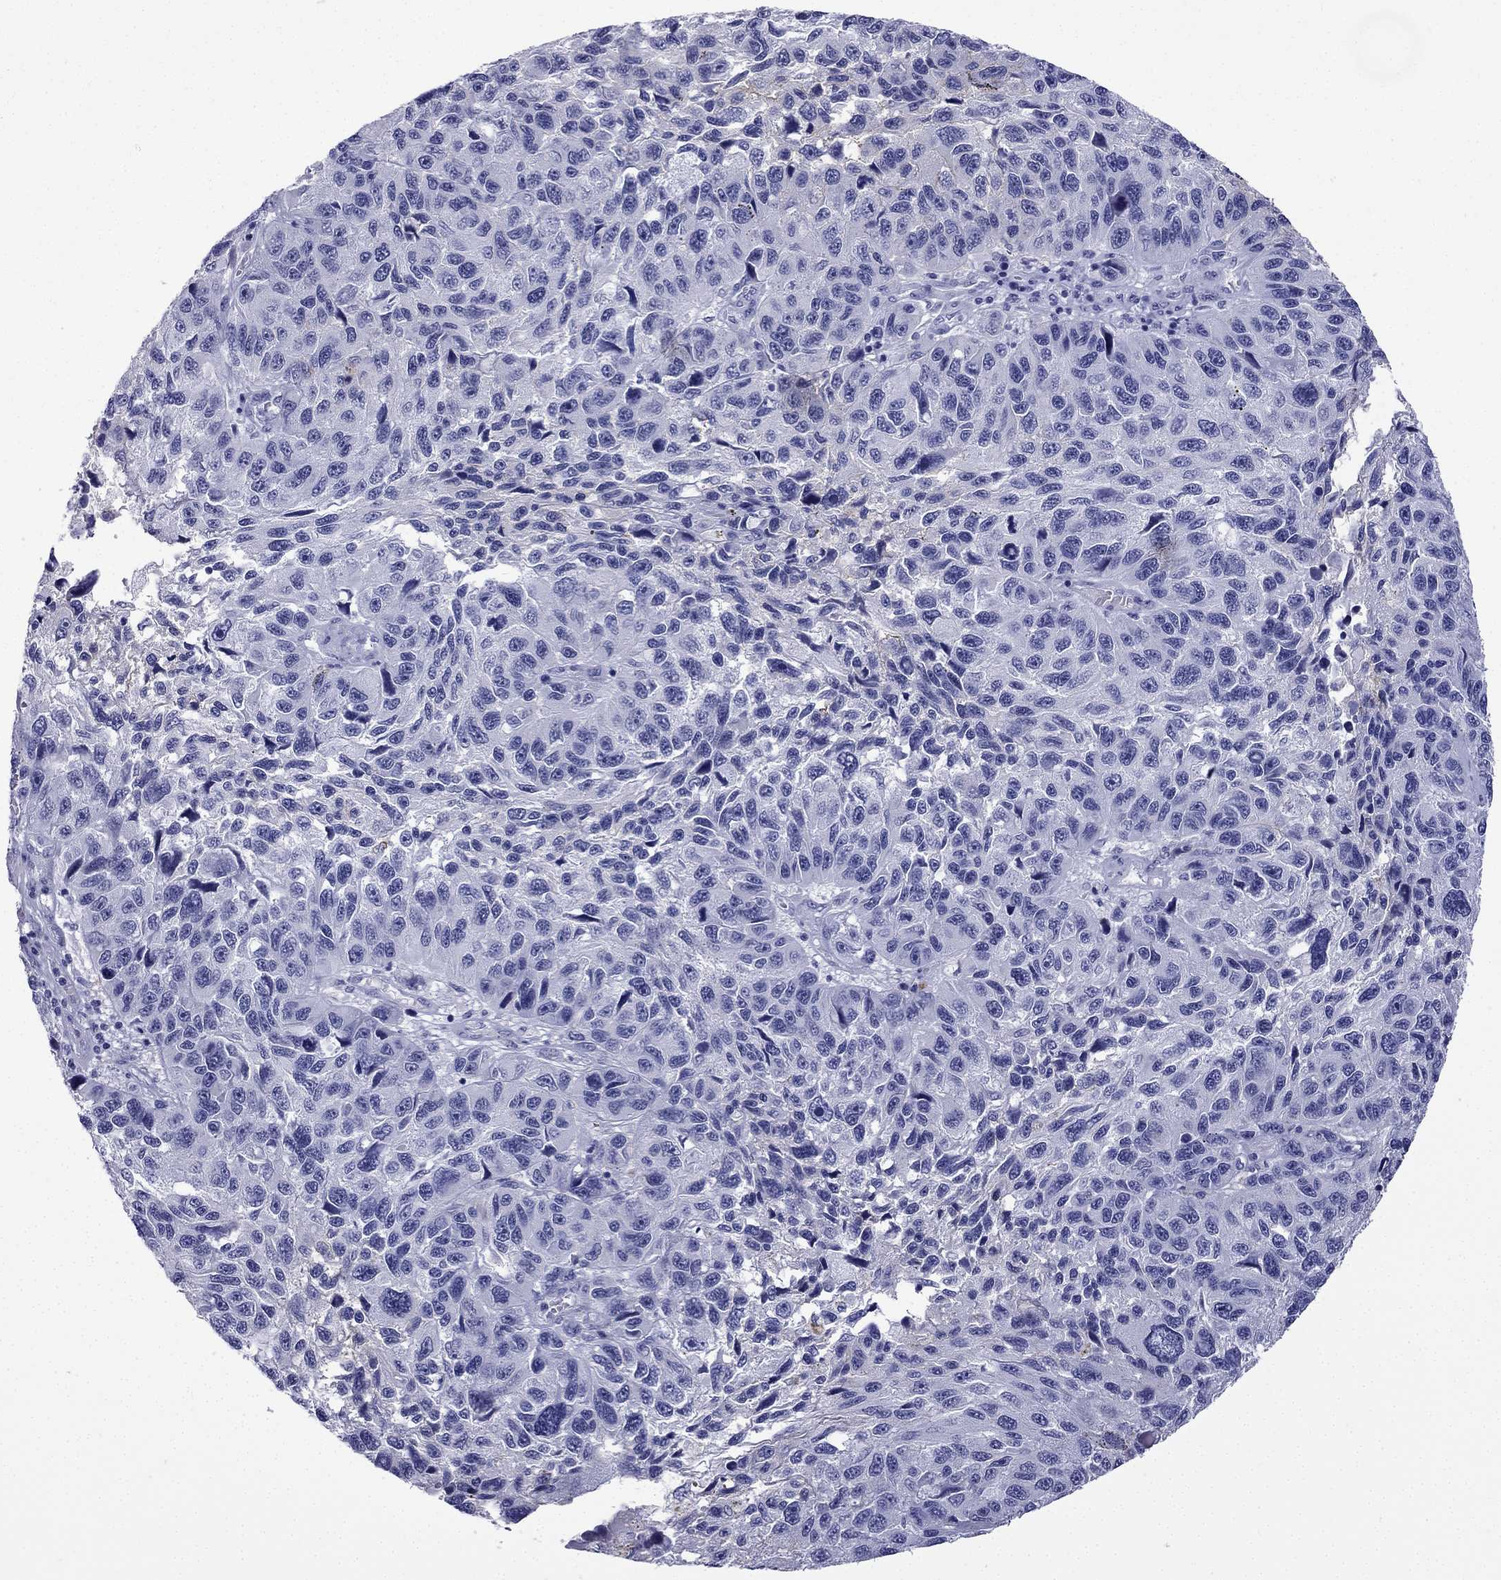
{"staining": {"intensity": "negative", "quantity": "none", "location": "none"}, "tissue": "melanoma", "cell_type": "Tumor cells", "image_type": "cancer", "snomed": [{"axis": "morphology", "description": "Malignant melanoma, NOS"}, {"axis": "topography", "description": "Skin"}], "caption": "IHC of human malignant melanoma displays no positivity in tumor cells. (Stains: DAB (3,3'-diaminobenzidine) IHC with hematoxylin counter stain, Microscopy: brightfield microscopy at high magnification).", "gene": "GJA8", "patient": {"sex": "male", "age": 53}}